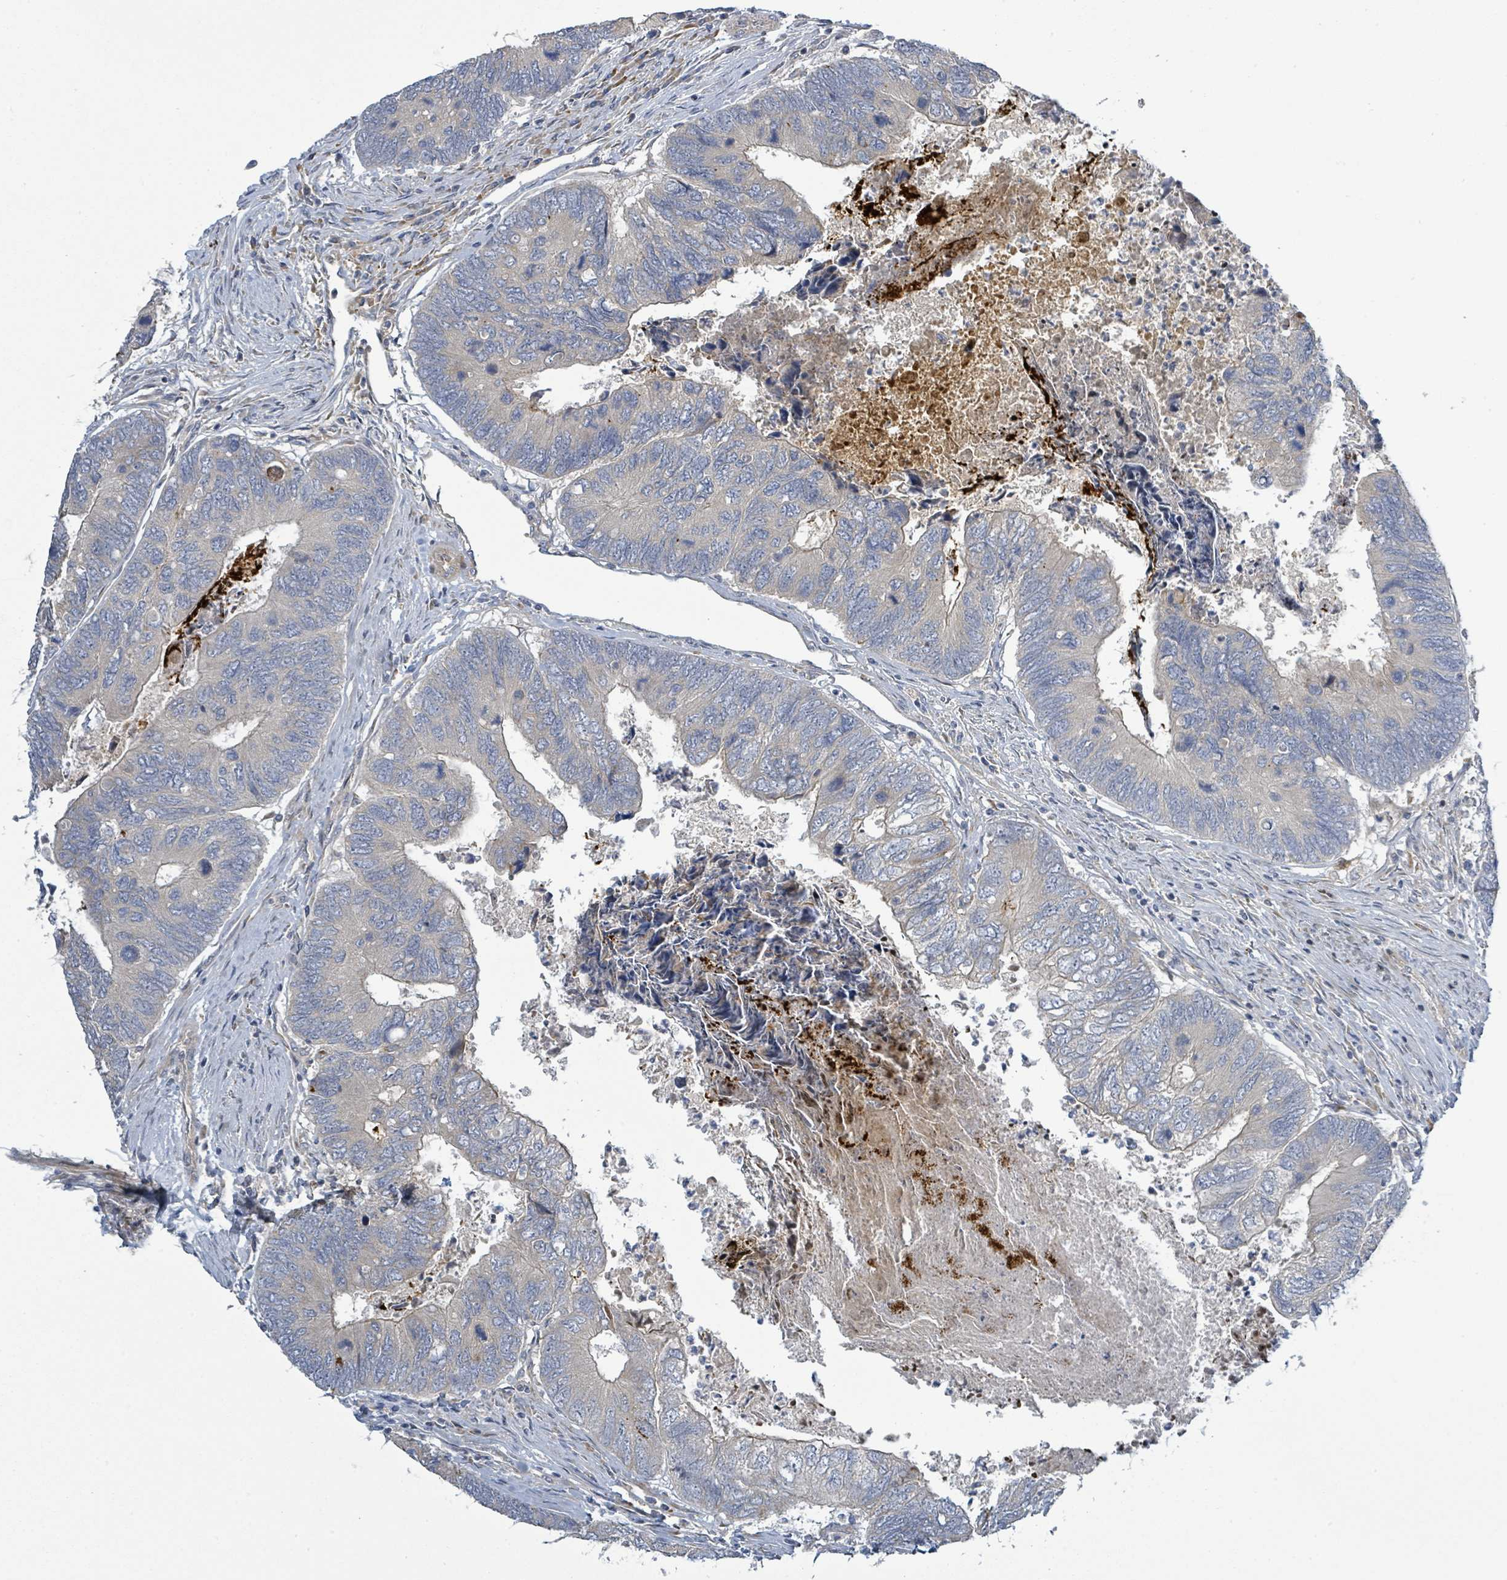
{"staining": {"intensity": "negative", "quantity": "none", "location": "none"}, "tissue": "colorectal cancer", "cell_type": "Tumor cells", "image_type": "cancer", "snomed": [{"axis": "morphology", "description": "Adenocarcinoma, NOS"}, {"axis": "topography", "description": "Colon"}], "caption": "High power microscopy histopathology image of an immunohistochemistry histopathology image of colorectal adenocarcinoma, revealing no significant positivity in tumor cells.", "gene": "CFAP210", "patient": {"sex": "female", "age": 67}}